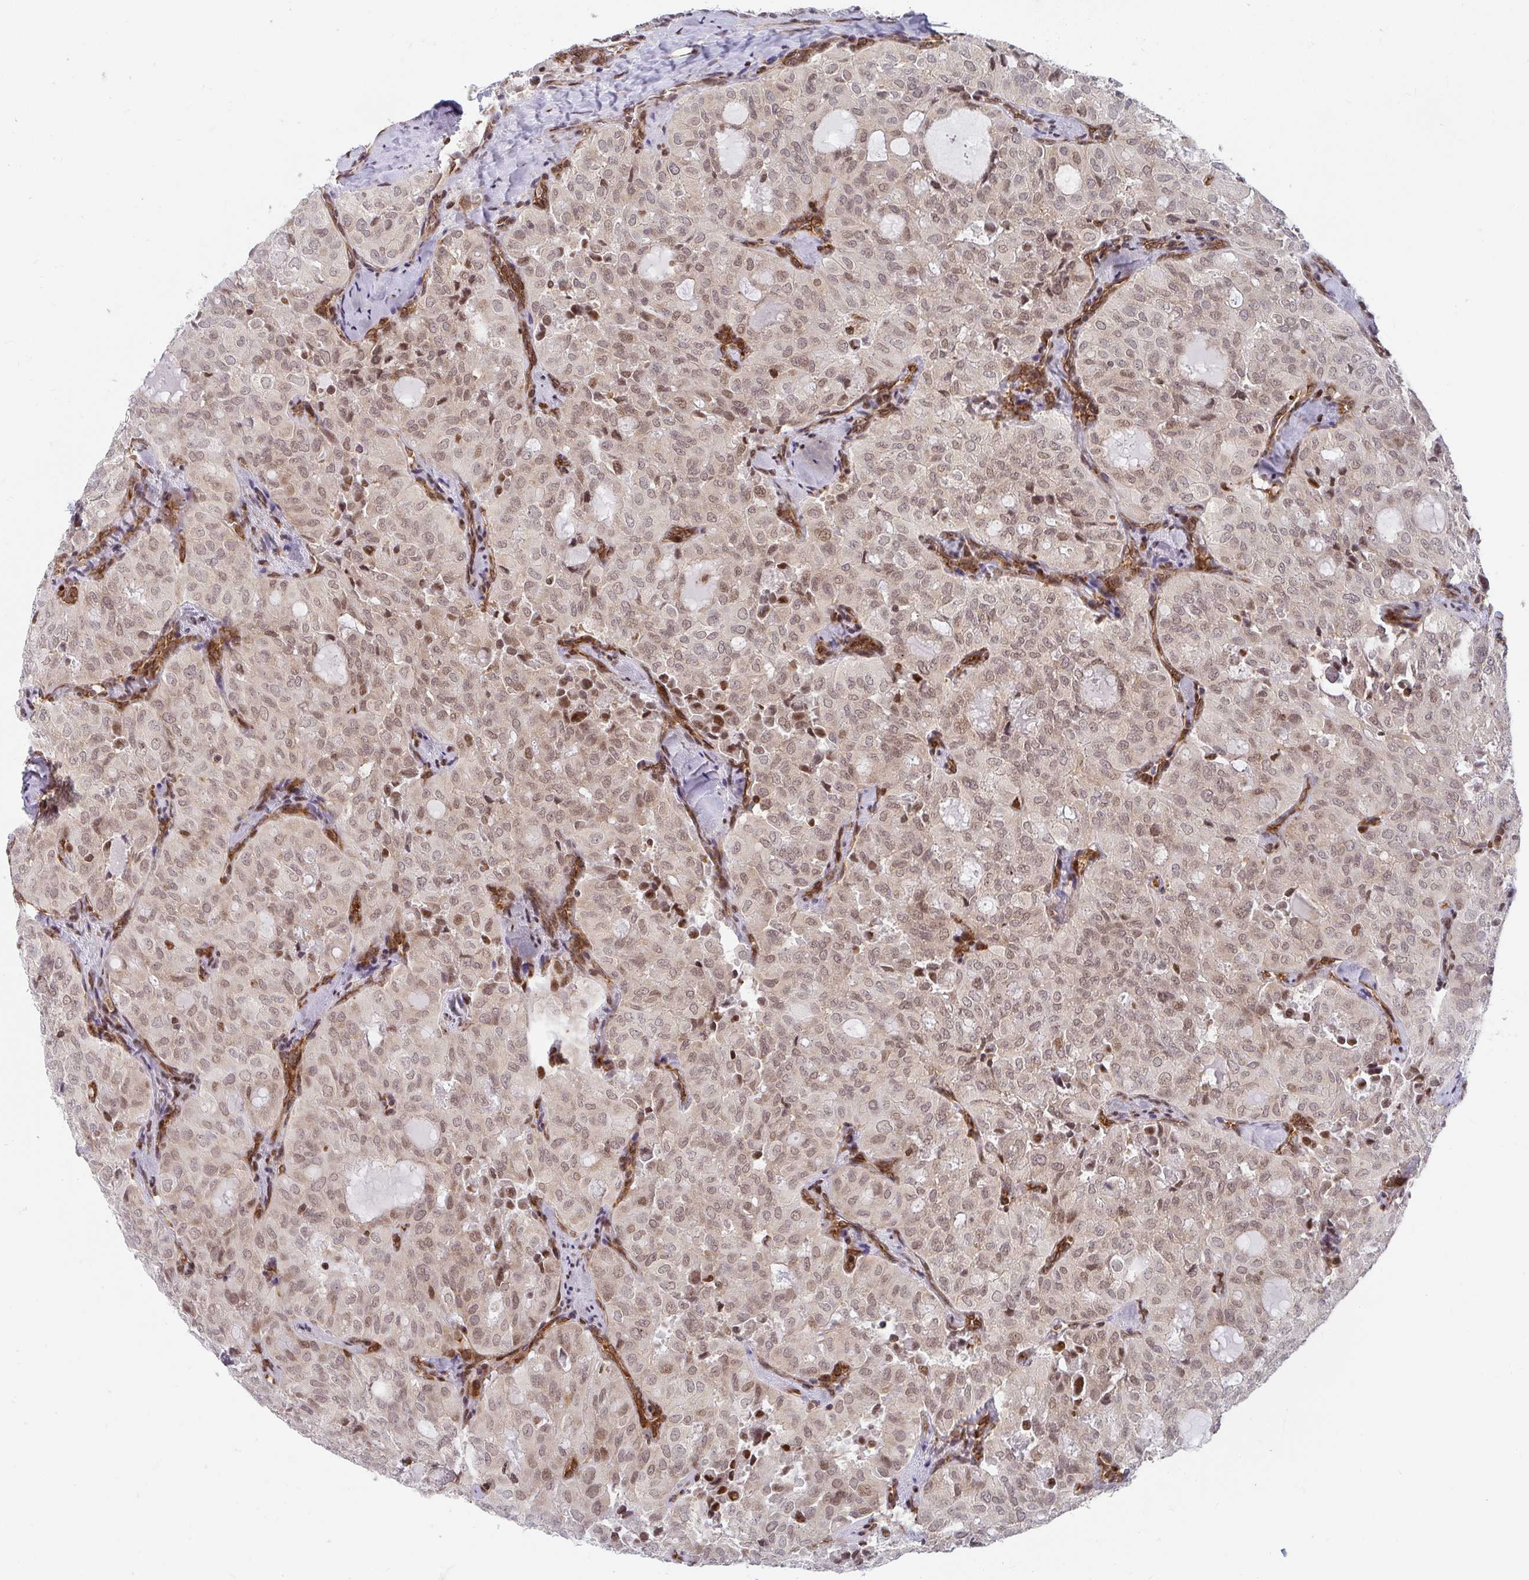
{"staining": {"intensity": "weak", "quantity": ">75%", "location": "nuclear"}, "tissue": "thyroid cancer", "cell_type": "Tumor cells", "image_type": "cancer", "snomed": [{"axis": "morphology", "description": "Follicular adenoma carcinoma, NOS"}, {"axis": "topography", "description": "Thyroid gland"}], "caption": "An IHC image of tumor tissue is shown. Protein staining in brown labels weak nuclear positivity in thyroid follicular adenoma carcinoma within tumor cells.", "gene": "SYNCRIP", "patient": {"sex": "male", "age": 75}}